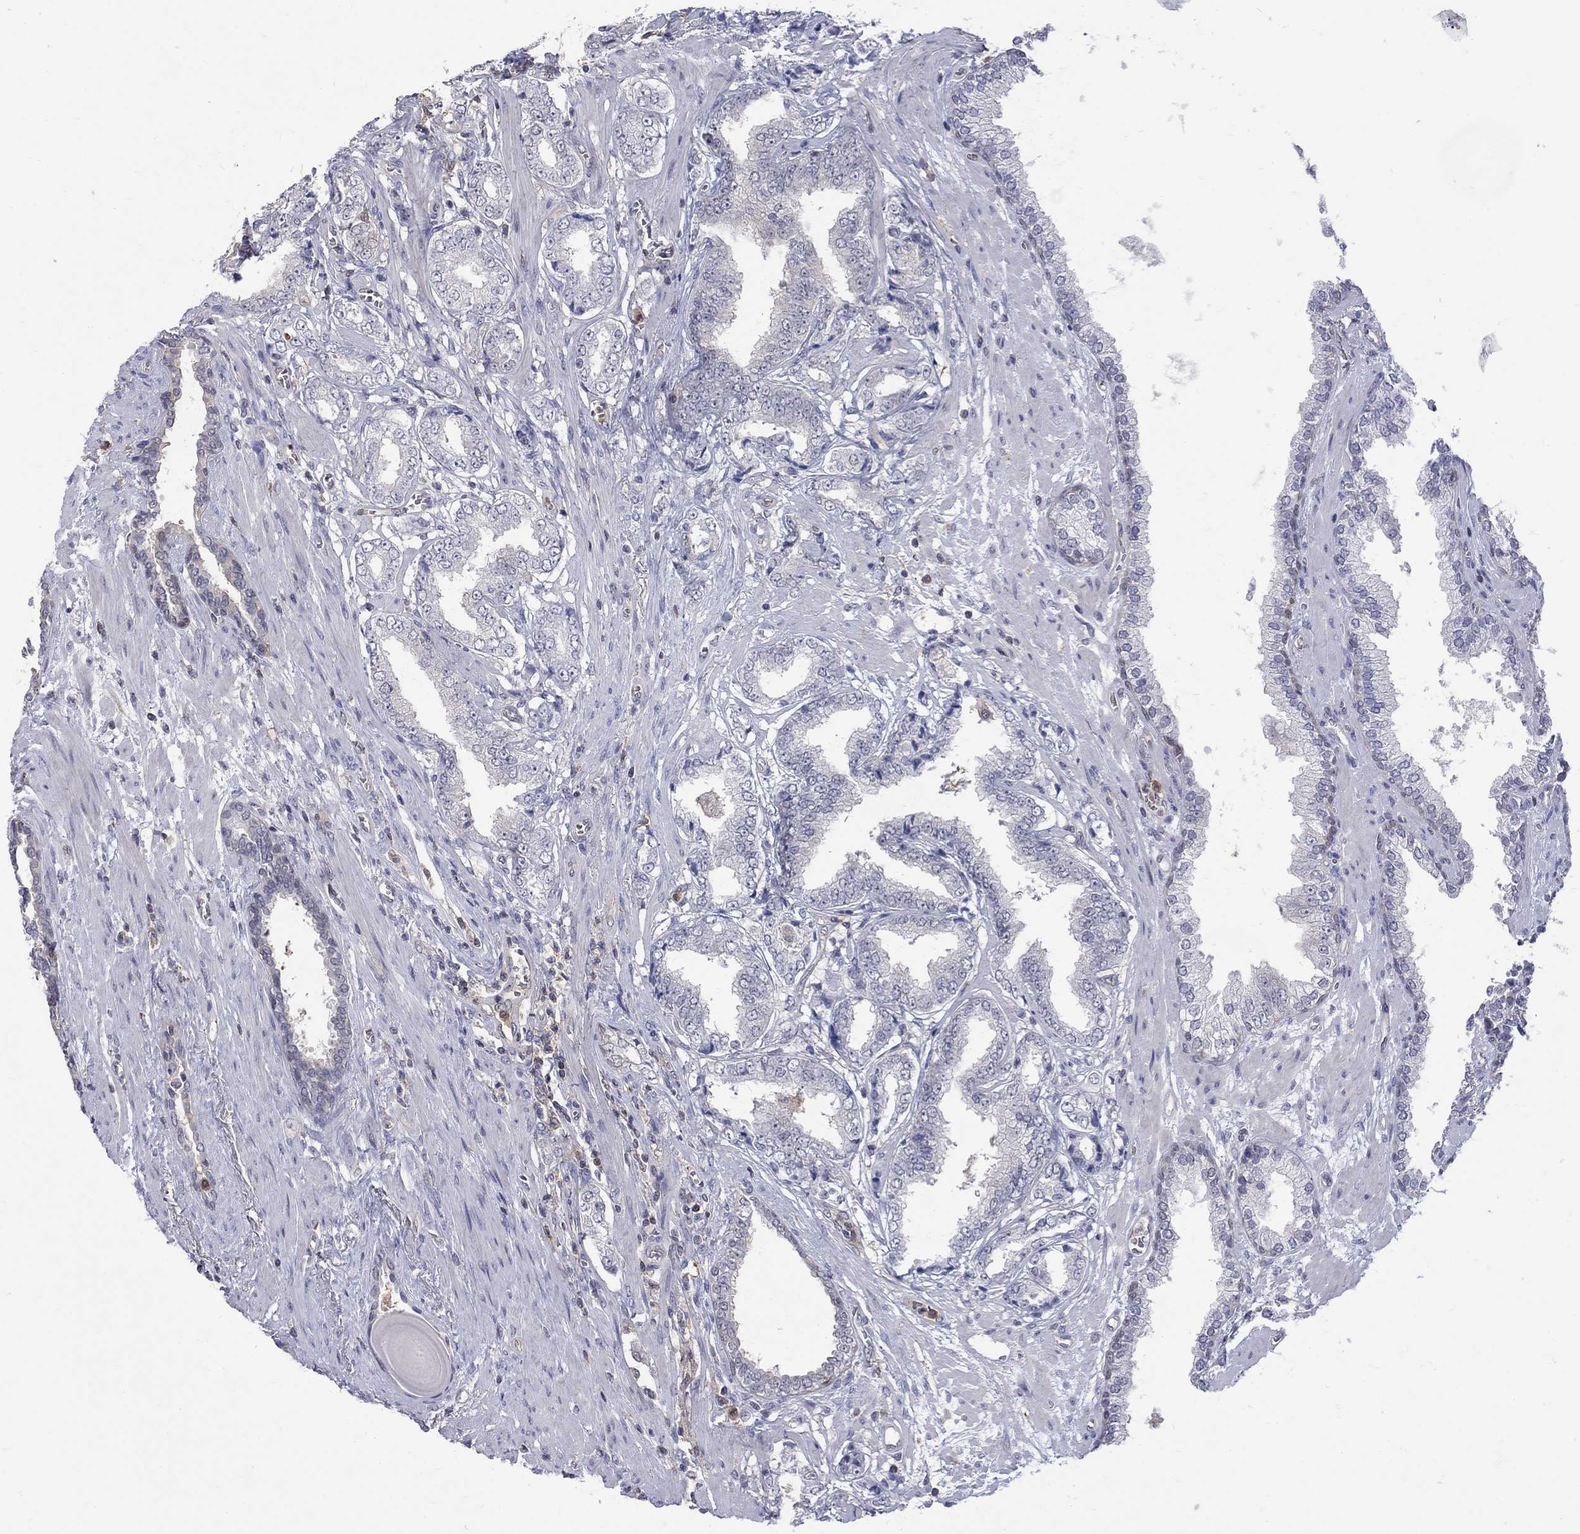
{"staining": {"intensity": "negative", "quantity": "none", "location": "none"}, "tissue": "prostate cancer", "cell_type": "Tumor cells", "image_type": "cancer", "snomed": [{"axis": "morphology", "description": "Adenocarcinoma, Low grade"}, {"axis": "topography", "description": "Prostate"}], "caption": "Micrograph shows no protein expression in tumor cells of prostate low-grade adenocarcinoma tissue. (Immunohistochemistry (ihc), brightfield microscopy, high magnification).", "gene": "HKDC1", "patient": {"sex": "male", "age": 69}}